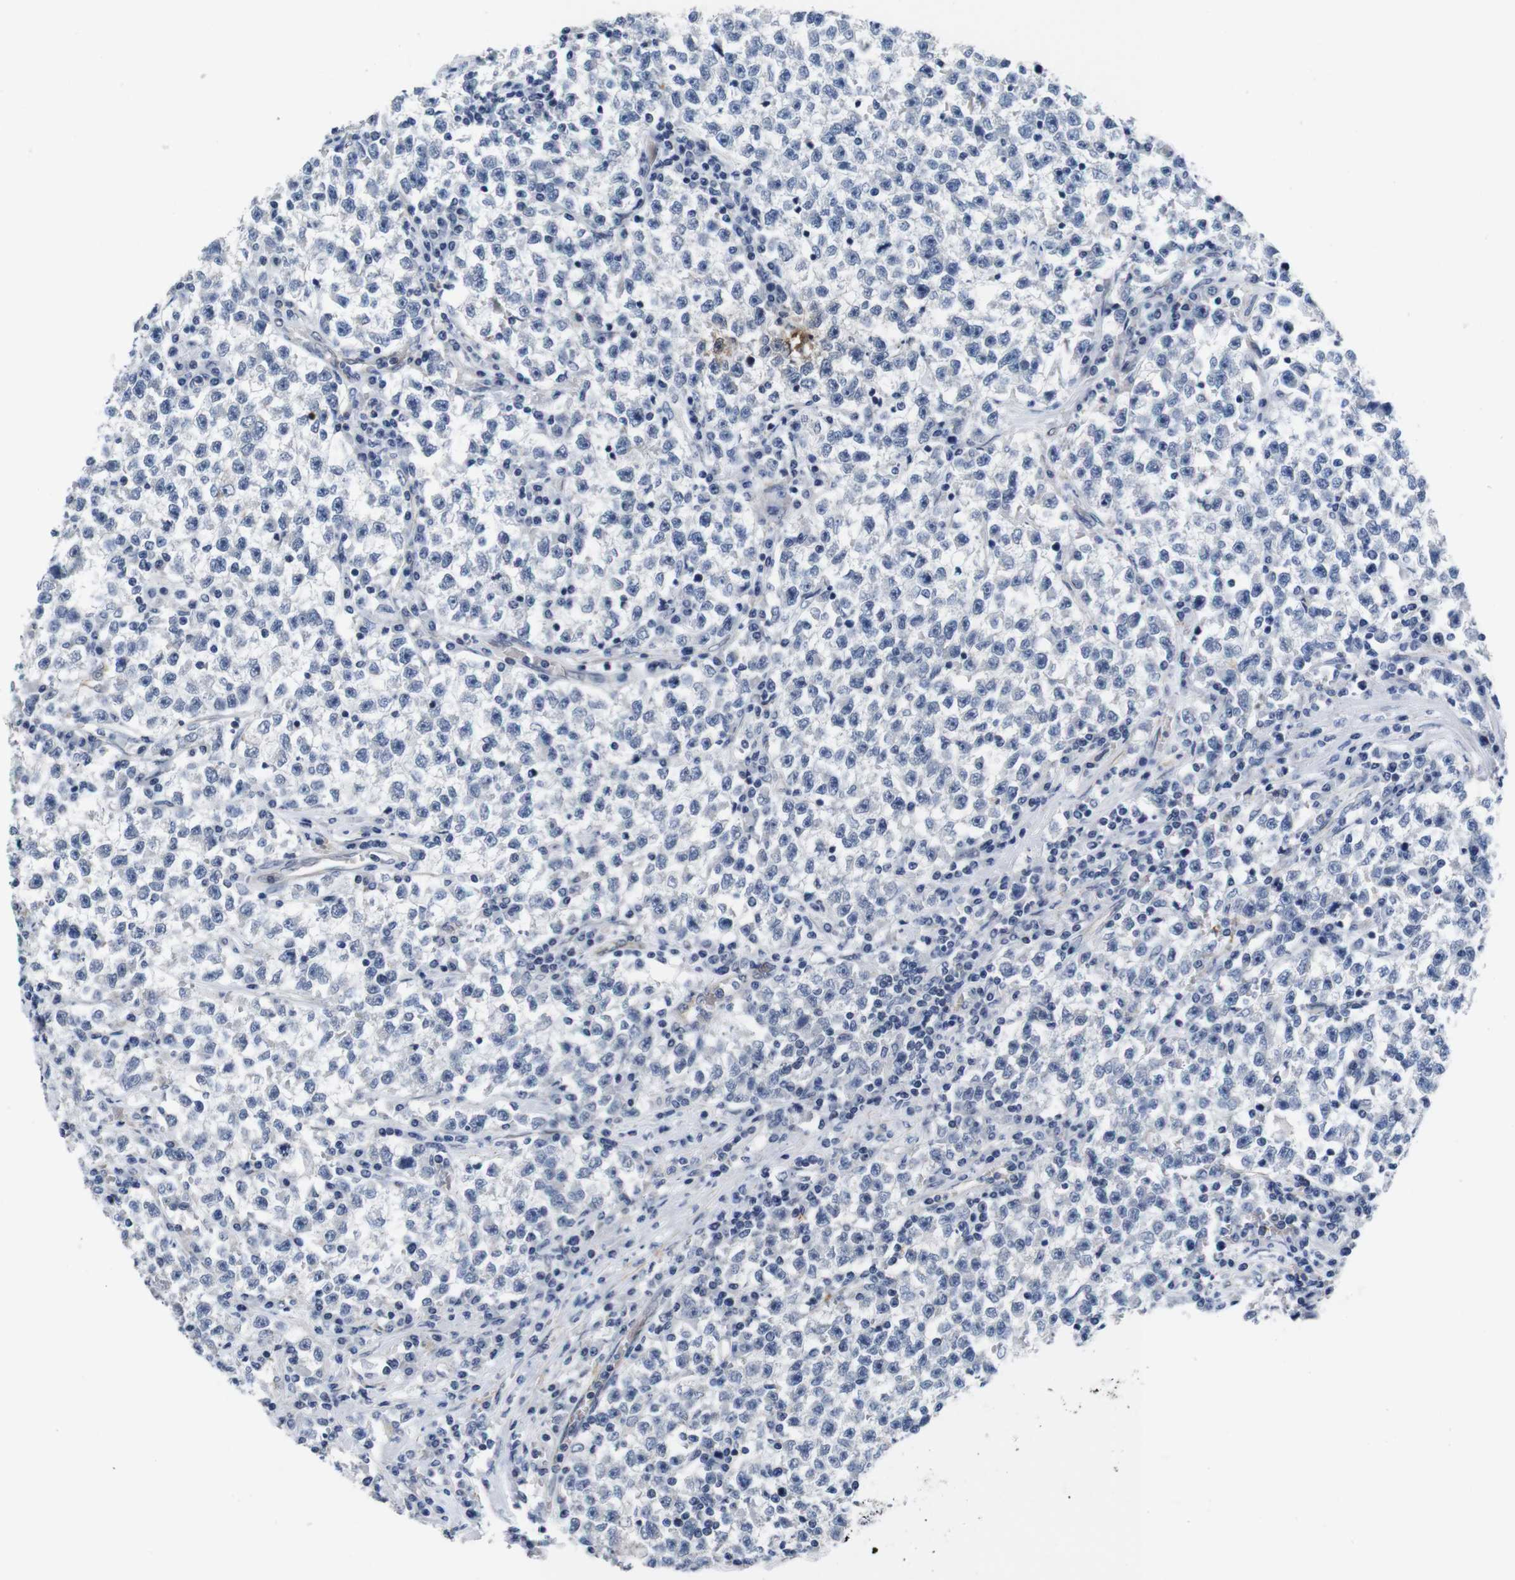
{"staining": {"intensity": "negative", "quantity": "none", "location": "none"}, "tissue": "testis cancer", "cell_type": "Tumor cells", "image_type": "cancer", "snomed": [{"axis": "morphology", "description": "Seminoma, NOS"}, {"axis": "topography", "description": "Testis"}], "caption": "A micrograph of testis seminoma stained for a protein exhibits no brown staining in tumor cells.", "gene": "SOCS3", "patient": {"sex": "male", "age": 22}}